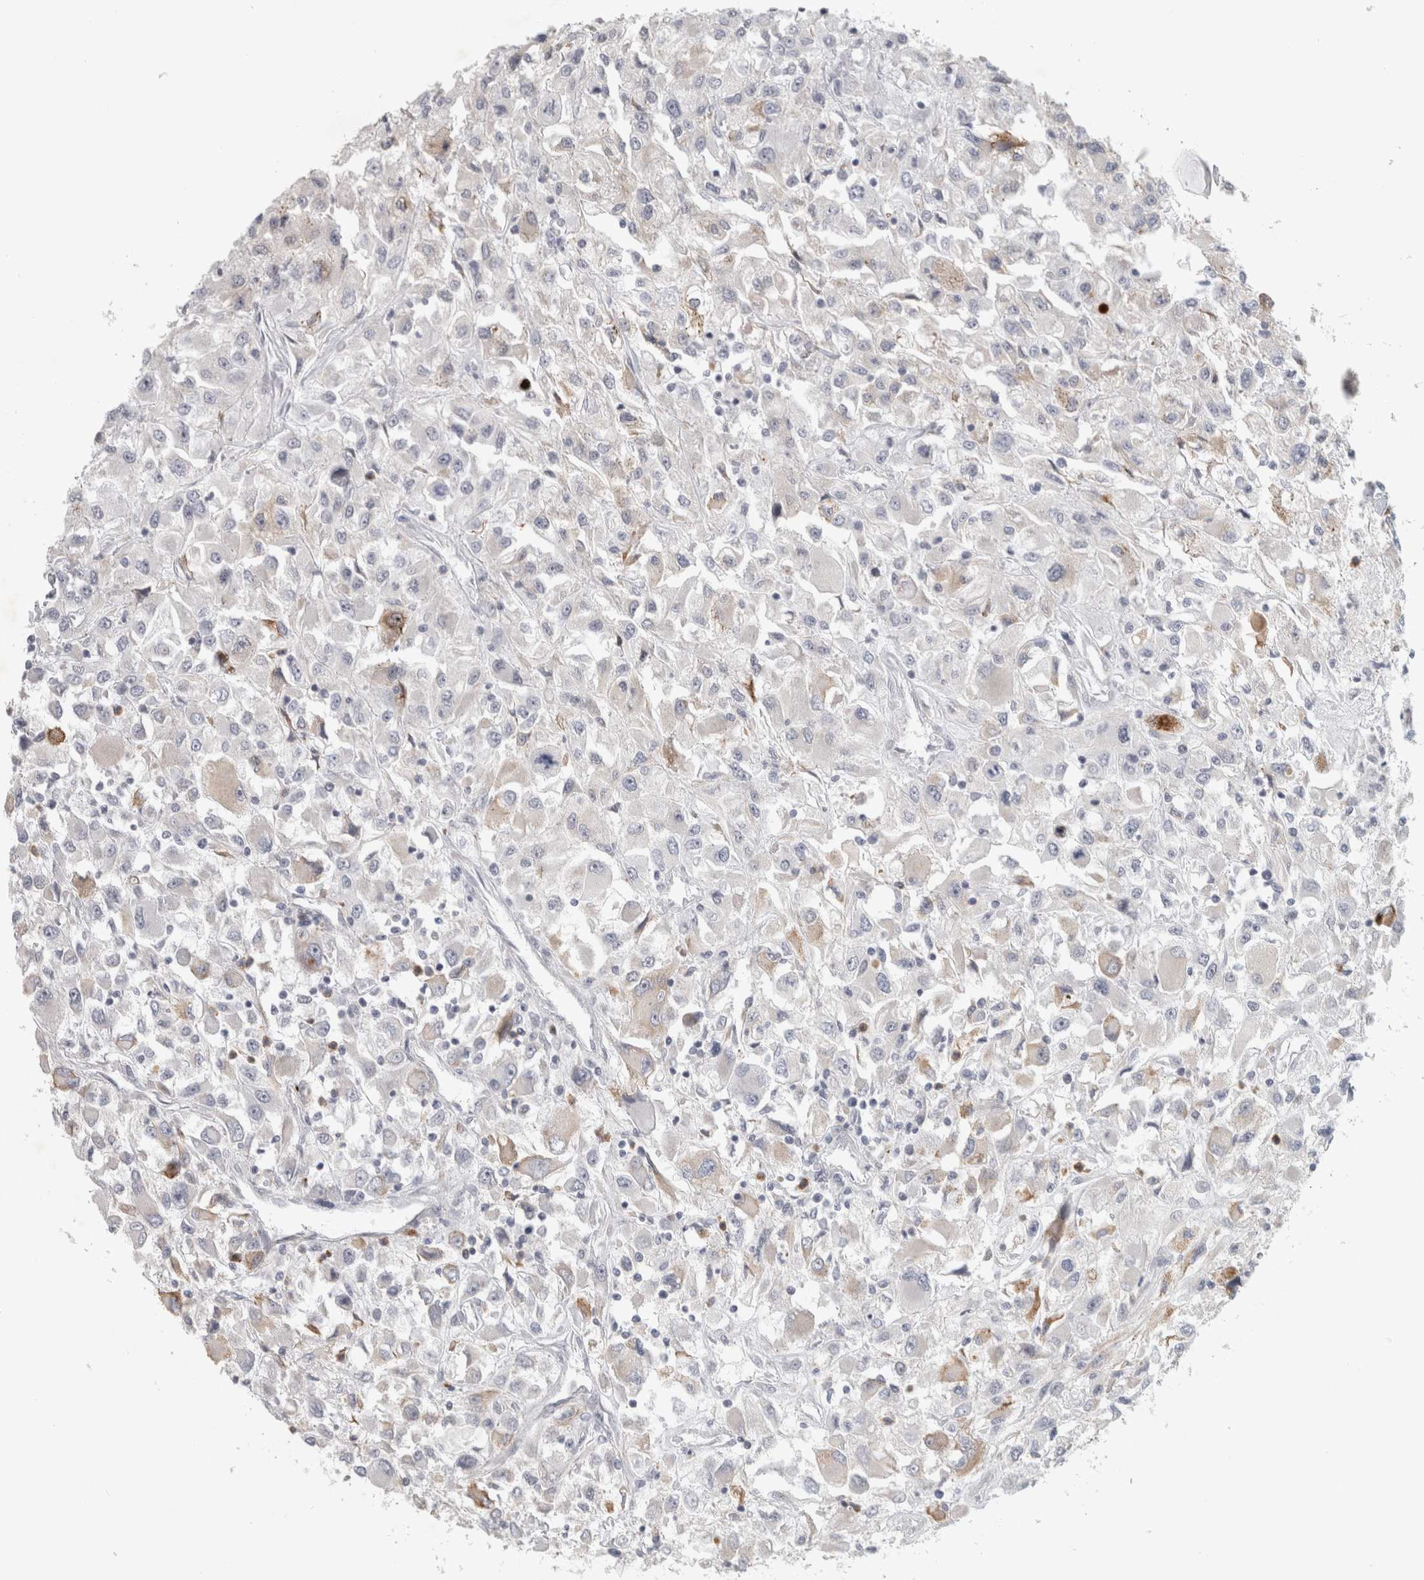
{"staining": {"intensity": "weak", "quantity": "<25%", "location": "cytoplasmic/membranous"}, "tissue": "renal cancer", "cell_type": "Tumor cells", "image_type": "cancer", "snomed": [{"axis": "morphology", "description": "Adenocarcinoma, NOS"}, {"axis": "topography", "description": "Kidney"}], "caption": "Immunohistochemistry (IHC) photomicrograph of renal cancer stained for a protein (brown), which shows no staining in tumor cells.", "gene": "PTPRN2", "patient": {"sex": "female", "age": 52}}